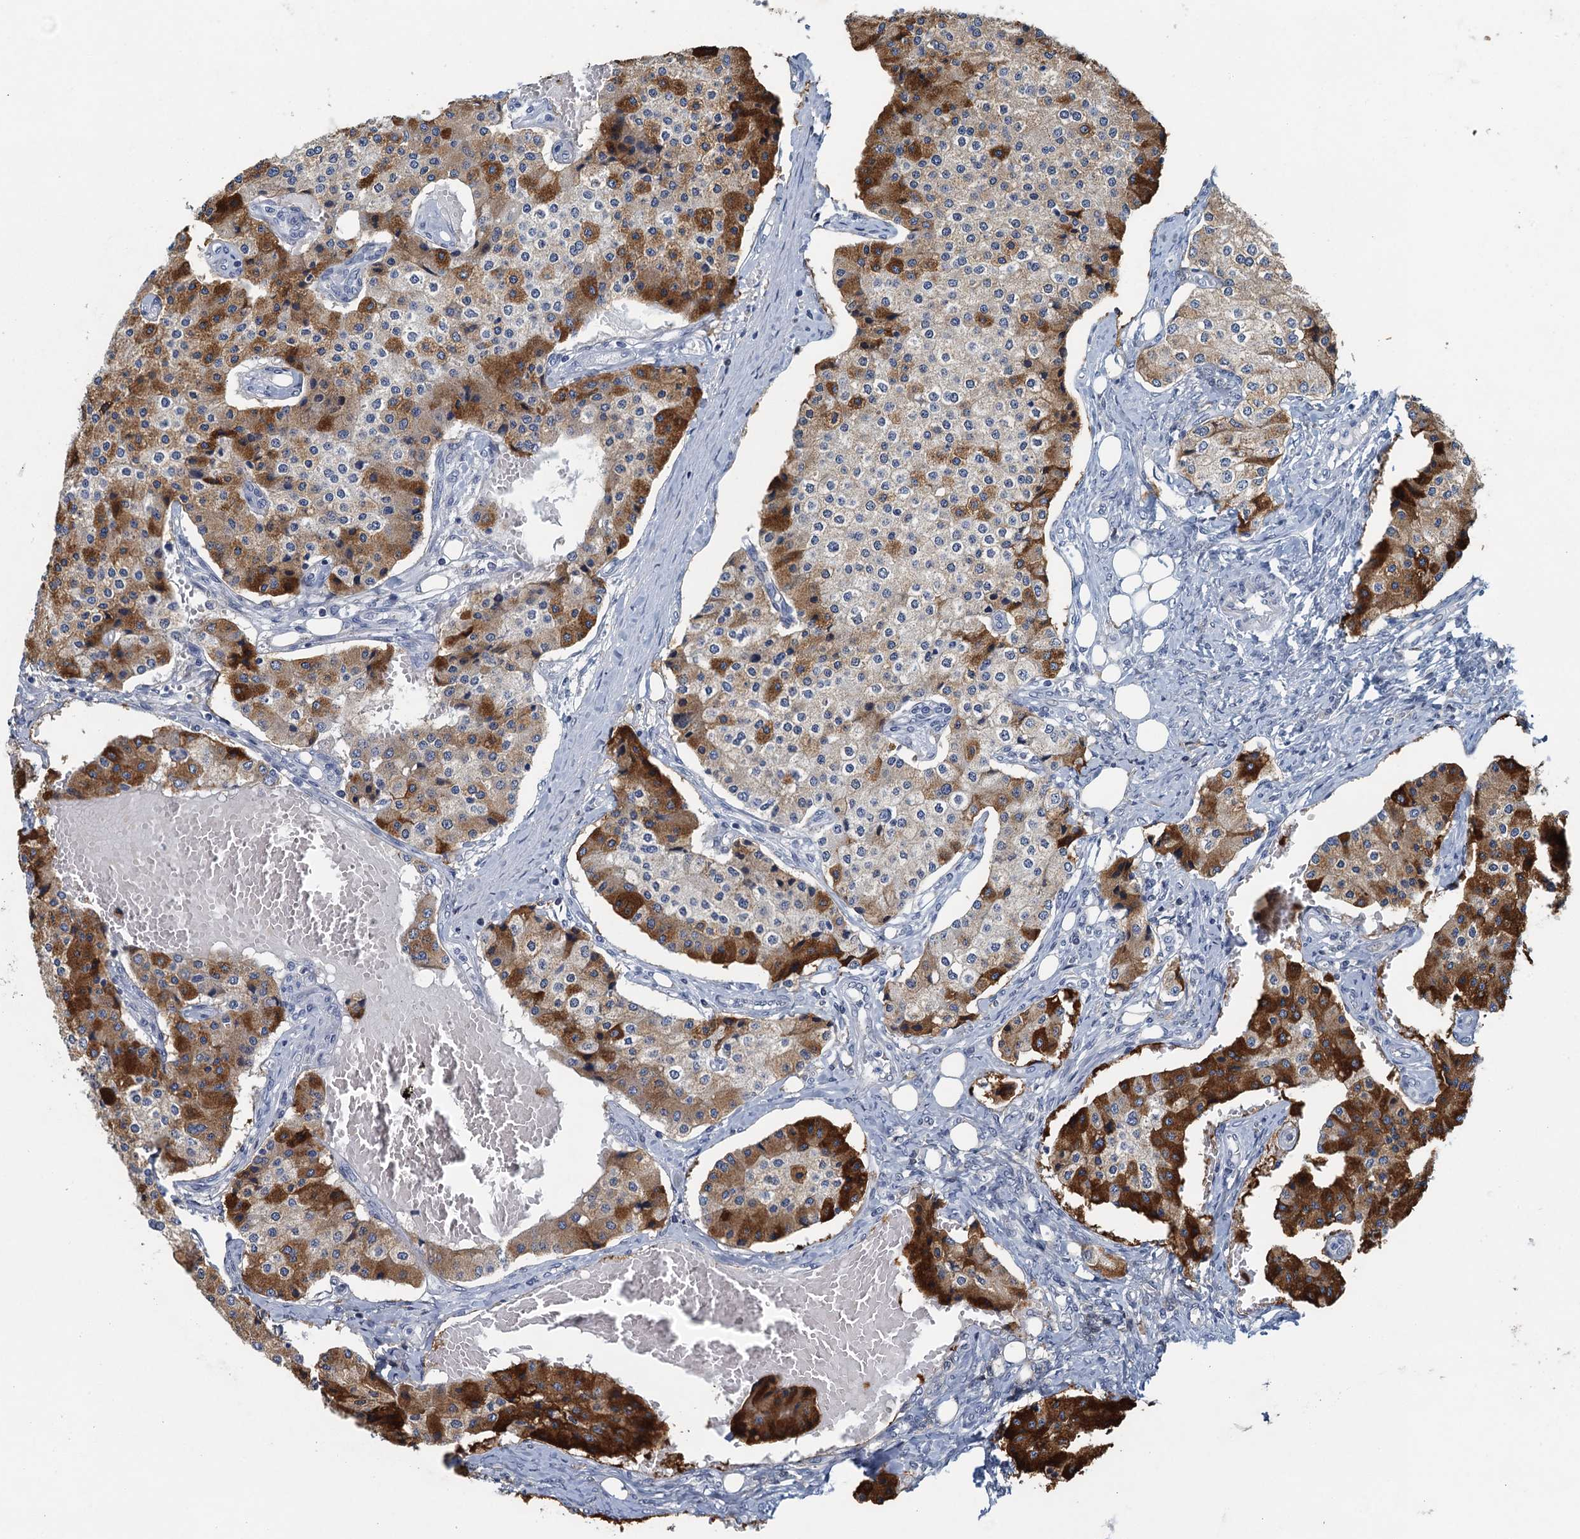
{"staining": {"intensity": "strong", "quantity": "25%-75%", "location": "cytoplasmic/membranous"}, "tissue": "carcinoid", "cell_type": "Tumor cells", "image_type": "cancer", "snomed": [{"axis": "morphology", "description": "Carcinoid, malignant, NOS"}, {"axis": "topography", "description": "Colon"}], "caption": "Malignant carcinoid stained with immunohistochemistry displays strong cytoplasmic/membranous positivity in approximately 25%-75% of tumor cells.", "gene": "ENSG00000131152", "patient": {"sex": "female", "age": 52}}